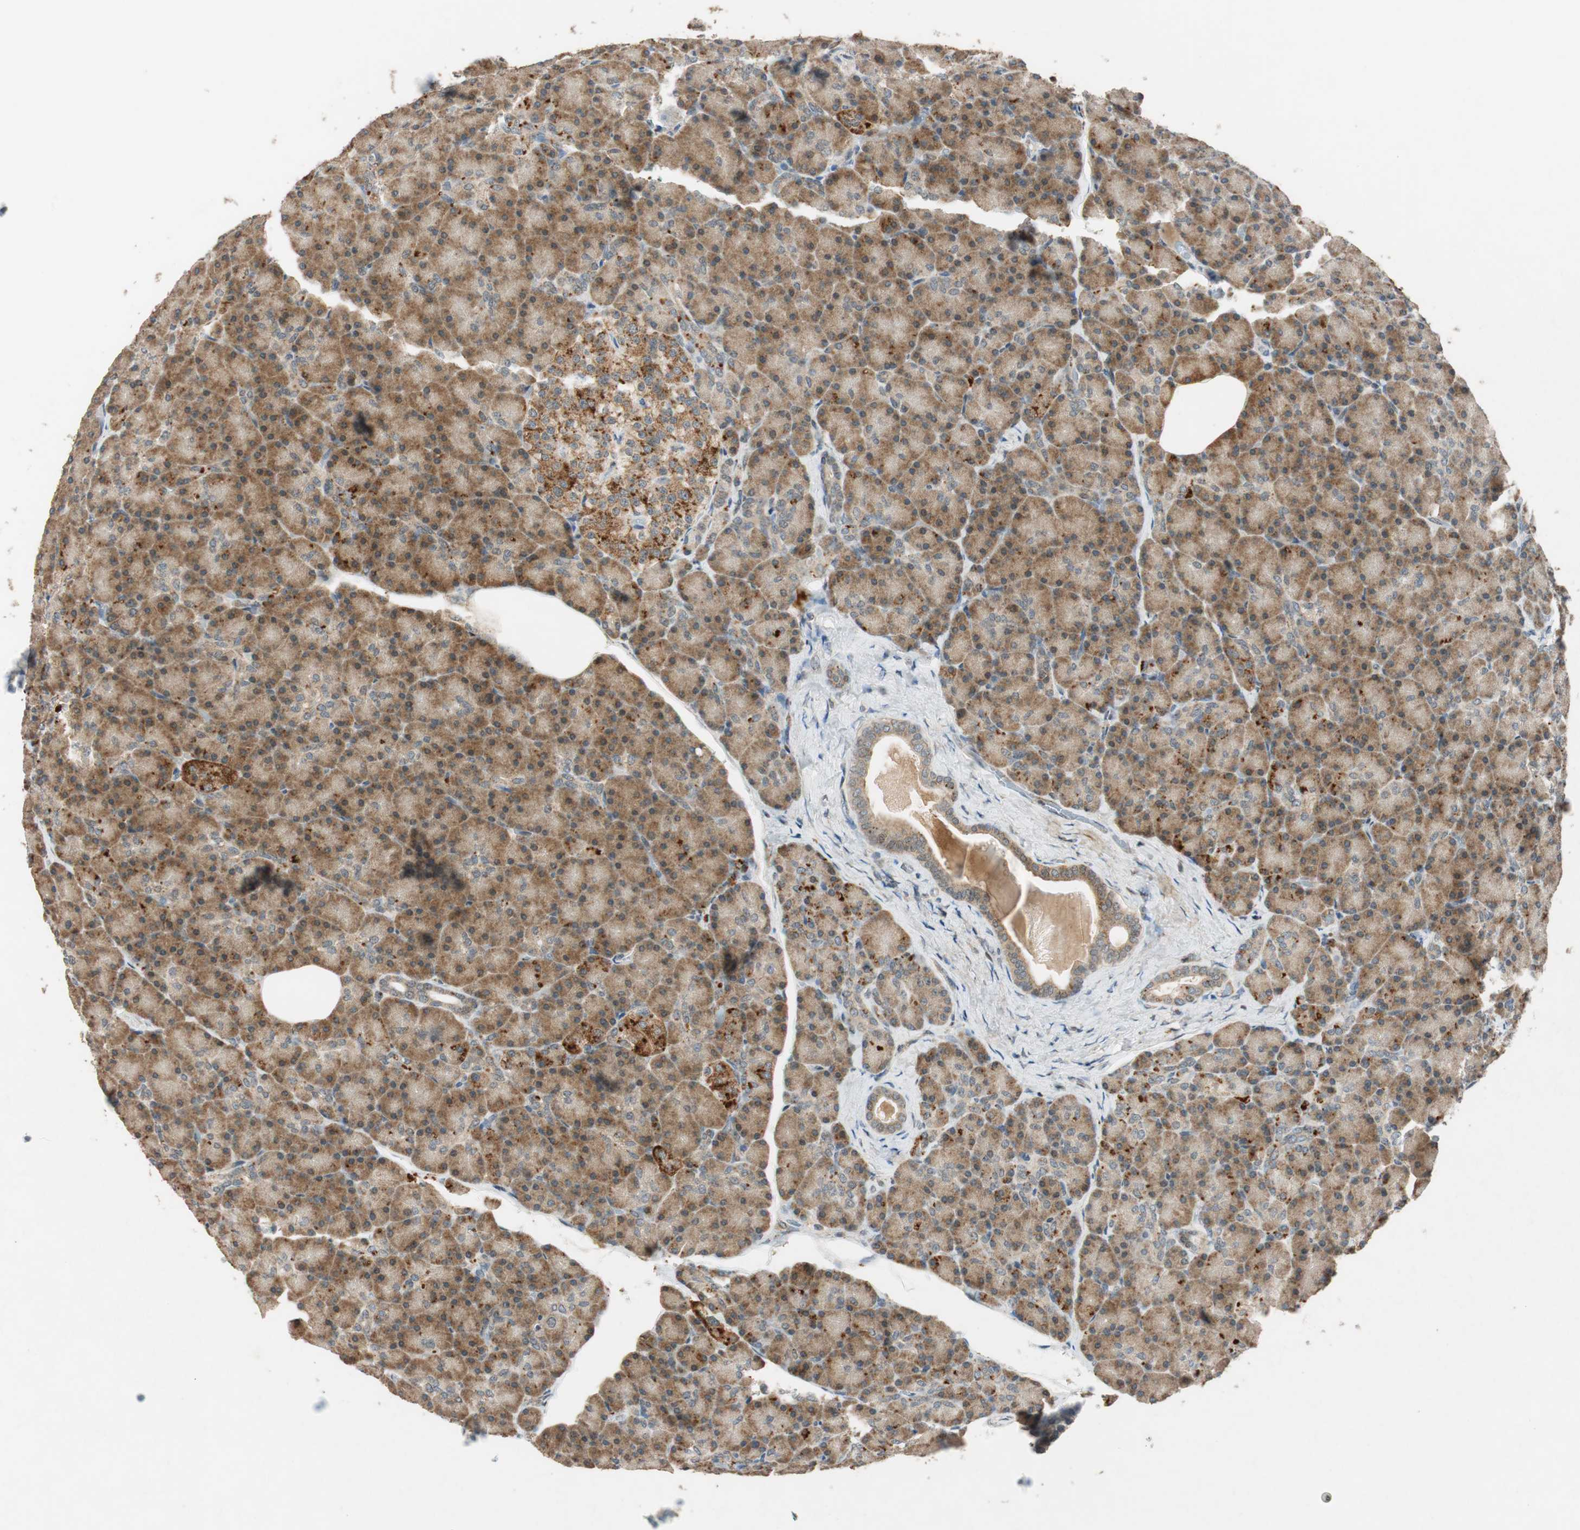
{"staining": {"intensity": "moderate", "quantity": ">75%", "location": "cytoplasmic/membranous"}, "tissue": "pancreas", "cell_type": "Exocrine glandular cells", "image_type": "normal", "snomed": [{"axis": "morphology", "description": "Normal tissue, NOS"}, {"axis": "topography", "description": "Pancreas"}], "caption": "Immunohistochemistry (IHC) (DAB (3,3'-diaminobenzidine)) staining of unremarkable pancreas reveals moderate cytoplasmic/membranous protein staining in about >75% of exocrine glandular cells. The staining was performed using DAB (3,3'-diaminobenzidine) to visualize the protein expression in brown, while the nuclei were stained in blue with hematoxylin (Magnification: 20x).", "gene": "GLB1", "patient": {"sex": "female", "age": 43}}